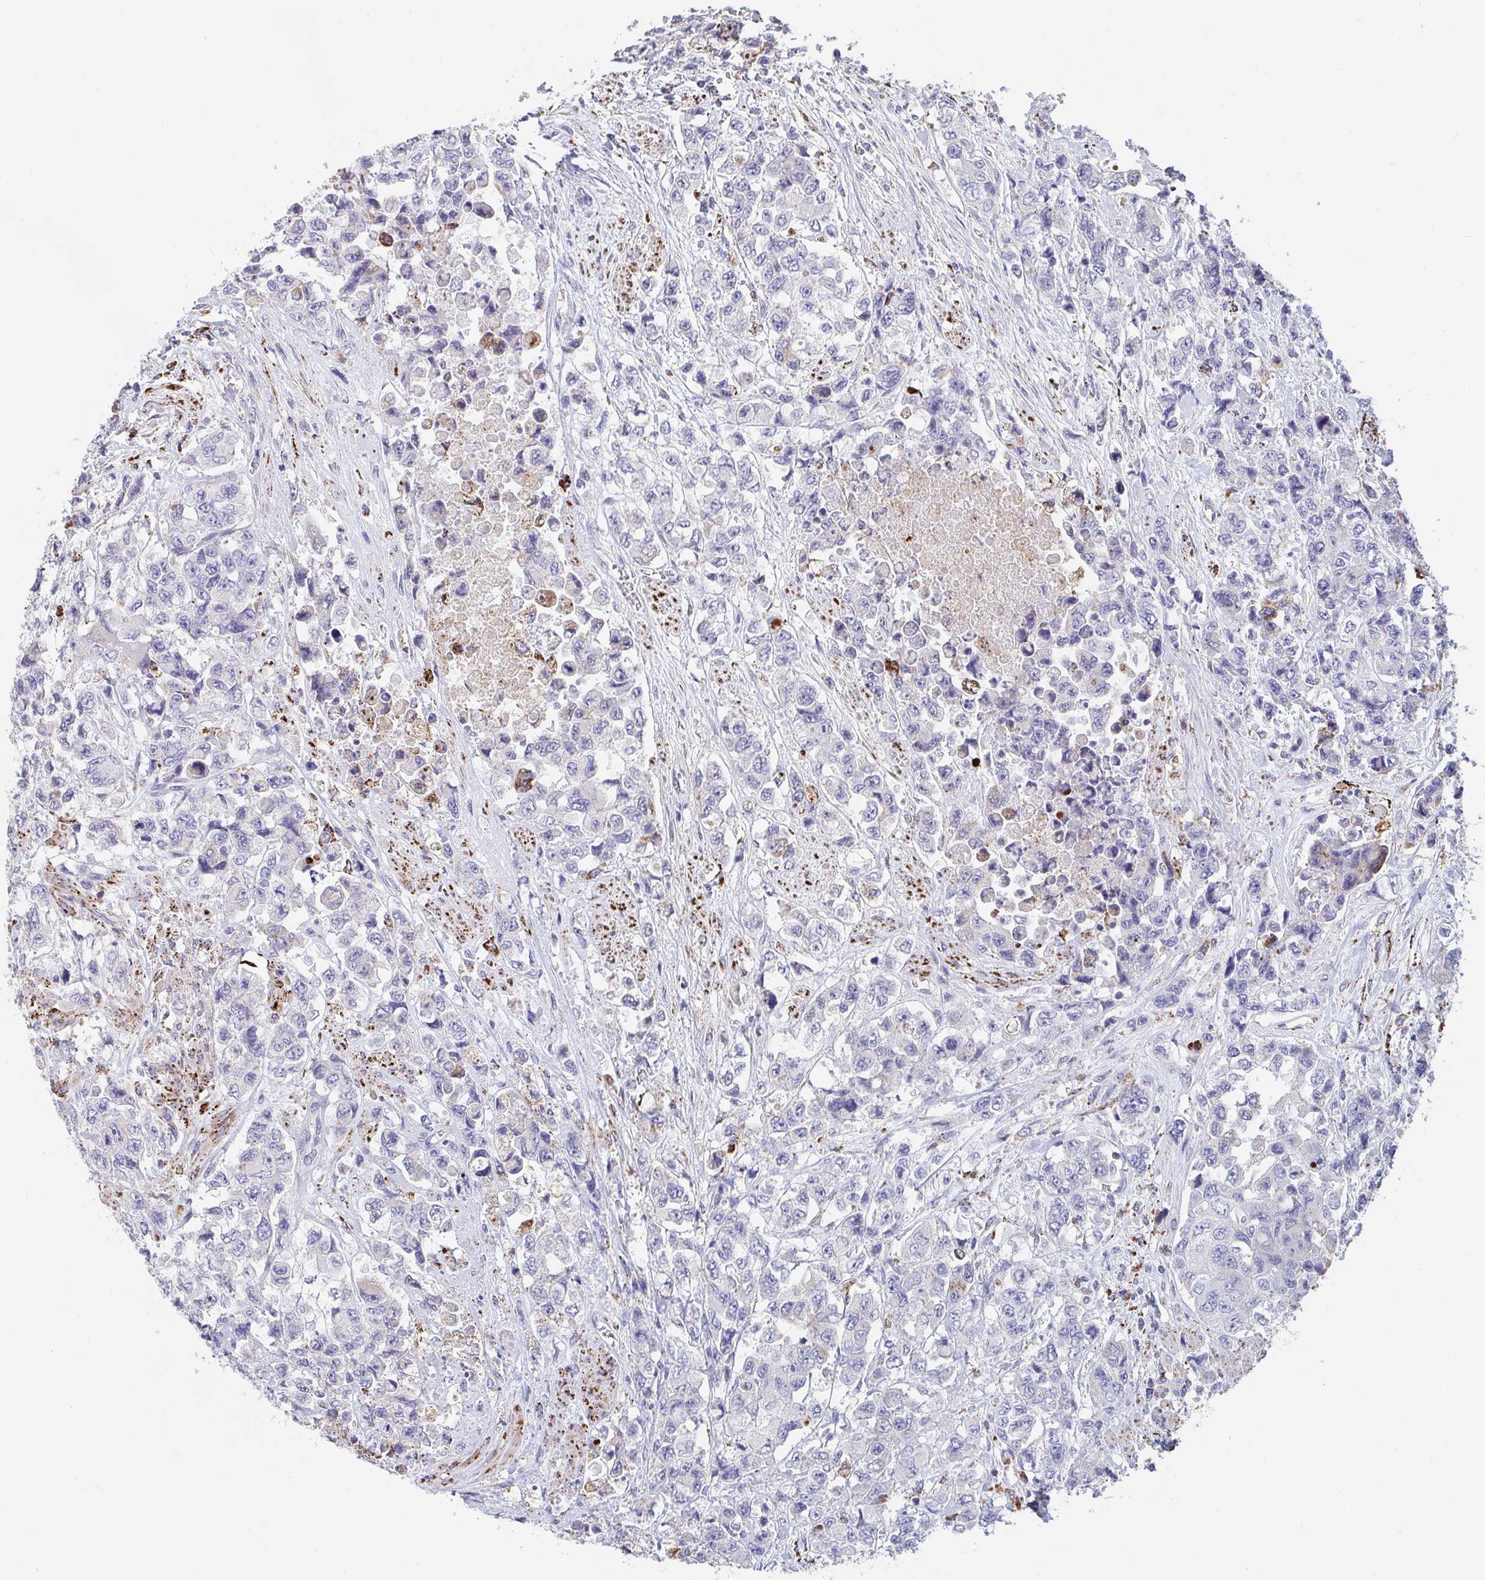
{"staining": {"intensity": "negative", "quantity": "none", "location": "none"}, "tissue": "urothelial cancer", "cell_type": "Tumor cells", "image_type": "cancer", "snomed": [{"axis": "morphology", "description": "Urothelial carcinoma, High grade"}, {"axis": "topography", "description": "Urinary bladder"}], "caption": "Urothelial cancer was stained to show a protein in brown. There is no significant staining in tumor cells. (Stains: DAB (3,3'-diaminobenzidine) immunohistochemistry (IHC) with hematoxylin counter stain, Microscopy: brightfield microscopy at high magnification).", "gene": "FAM156B", "patient": {"sex": "female", "age": 78}}